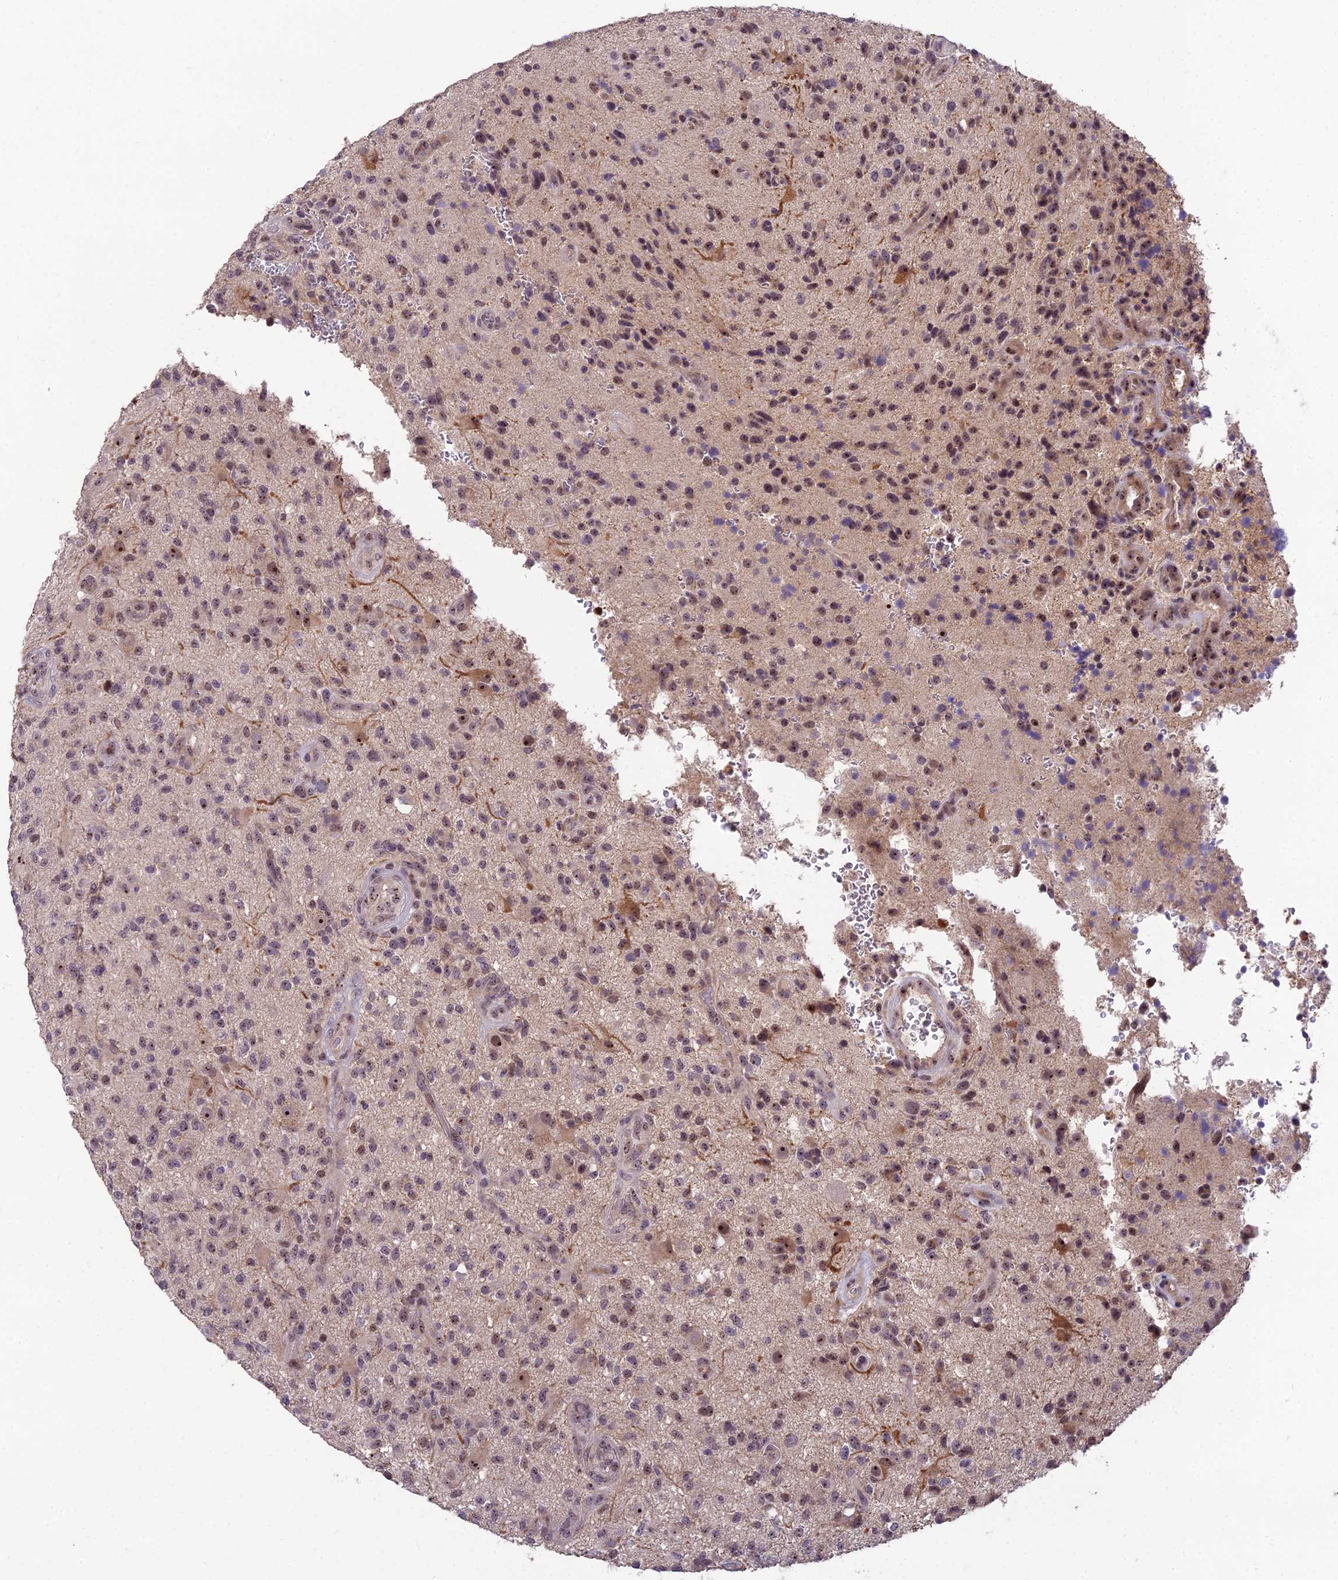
{"staining": {"intensity": "moderate", "quantity": "25%-75%", "location": "nuclear"}, "tissue": "glioma", "cell_type": "Tumor cells", "image_type": "cancer", "snomed": [{"axis": "morphology", "description": "Glioma, malignant, High grade"}, {"axis": "topography", "description": "Brain"}], "caption": "Protein expression analysis of human malignant glioma (high-grade) reveals moderate nuclear expression in about 25%-75% of tumor cells. (DAB (3,3'-diaminobenzidine) IHC, brown staining for protein, blue staining for nuclei).", "gene": "ZNF333", "patient": {"sex": "male", "age": 47}}